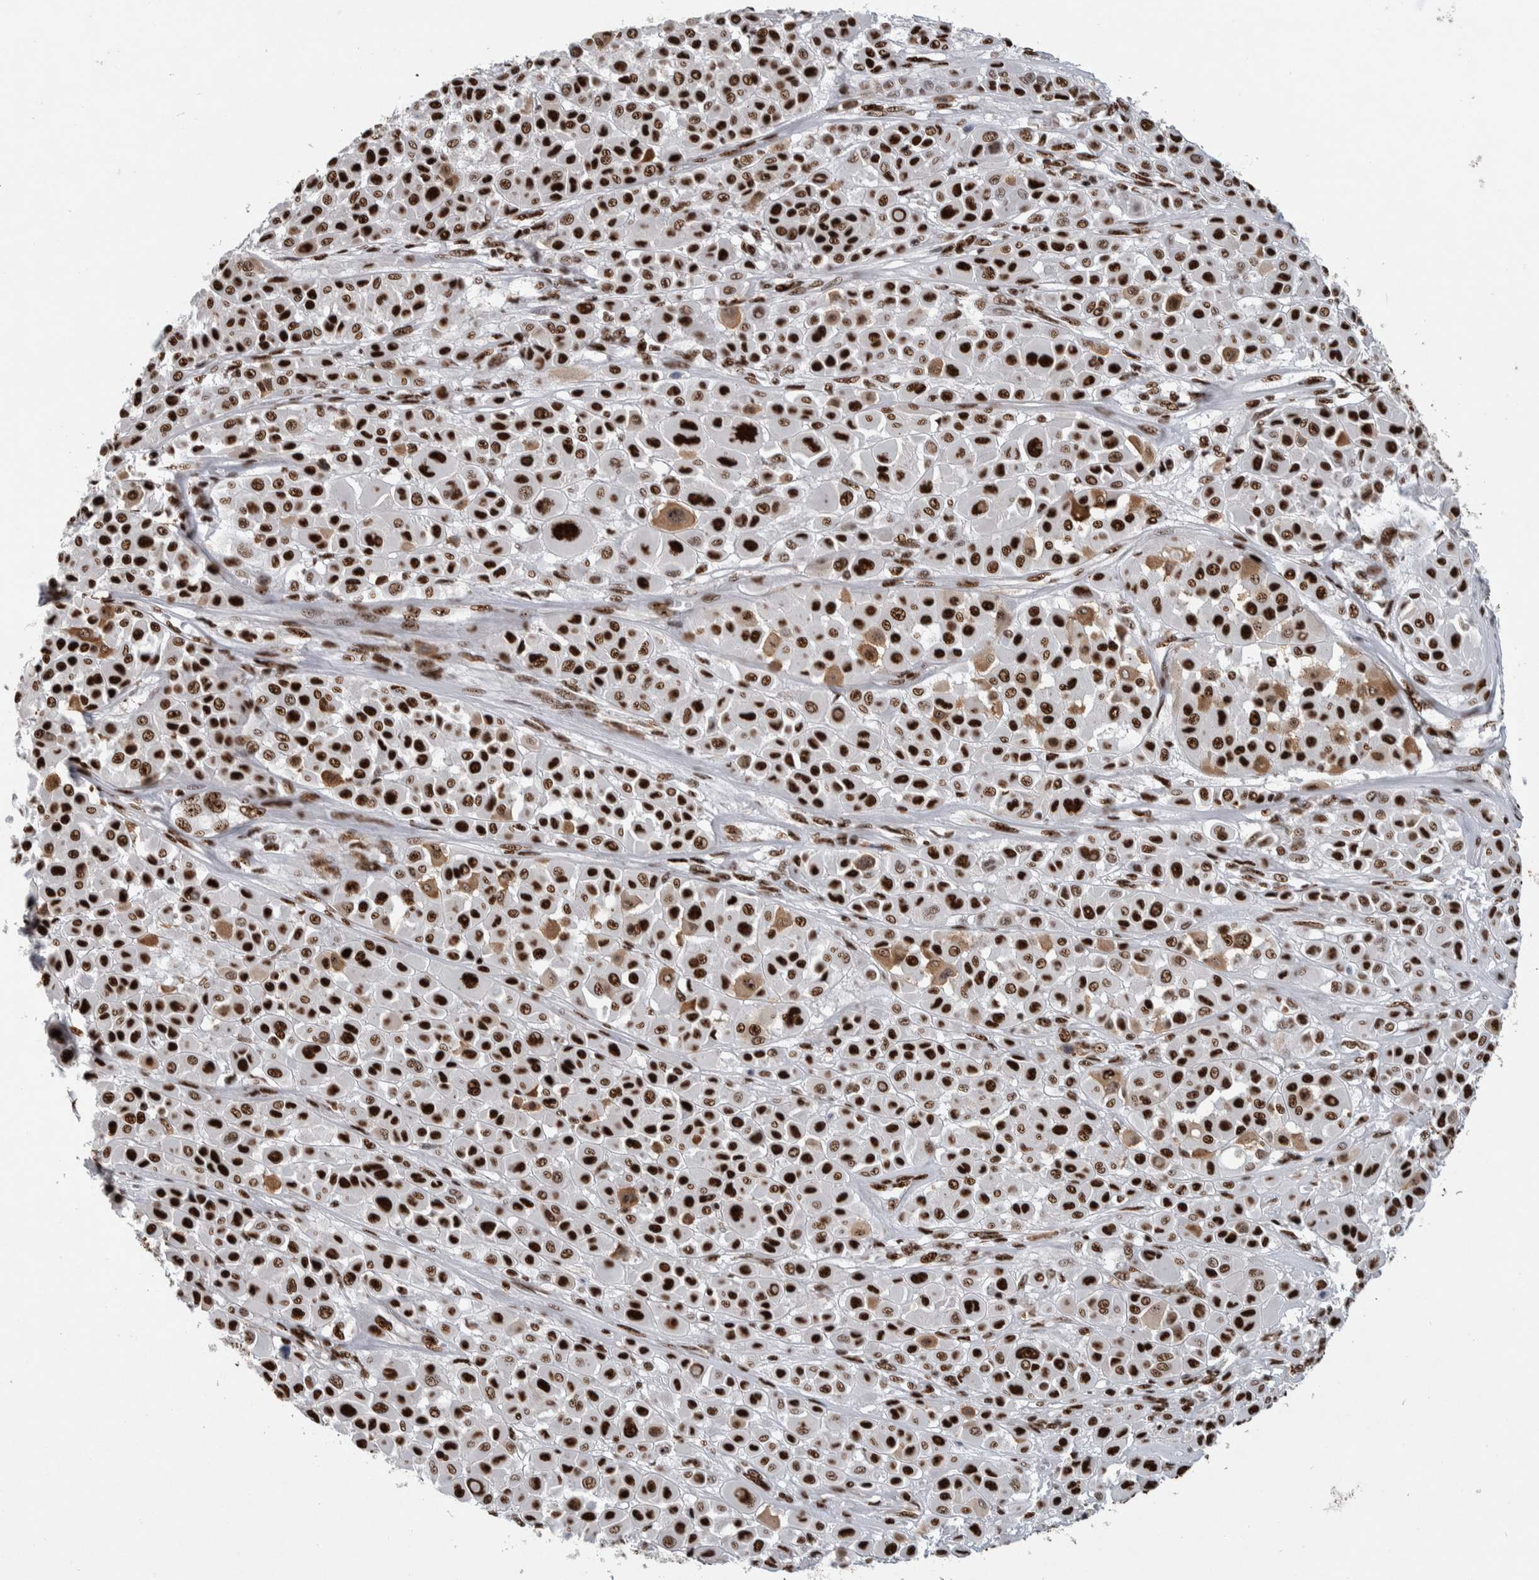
{"staining": {"intensity": "strong", "quantity": ">75%", "location": "nuclear"}, "tissue": "melanoma", "cell_type": "Tumor cells", "image_type": "cancer", "snomed": [{"axis": "morphology", "description": "Malignant melanoma, Metastatic site"}, {"axis": "topography", "description": "Soft tissue"}], "caption": "An immunohistochemistry (IHC) image of tumor tissue is shown. Protein staining in brown labels strong nuclear positivity in melanoma within tumor cells.", "gene": "NCL", "patient": {"sex": "male", "age": 41}}